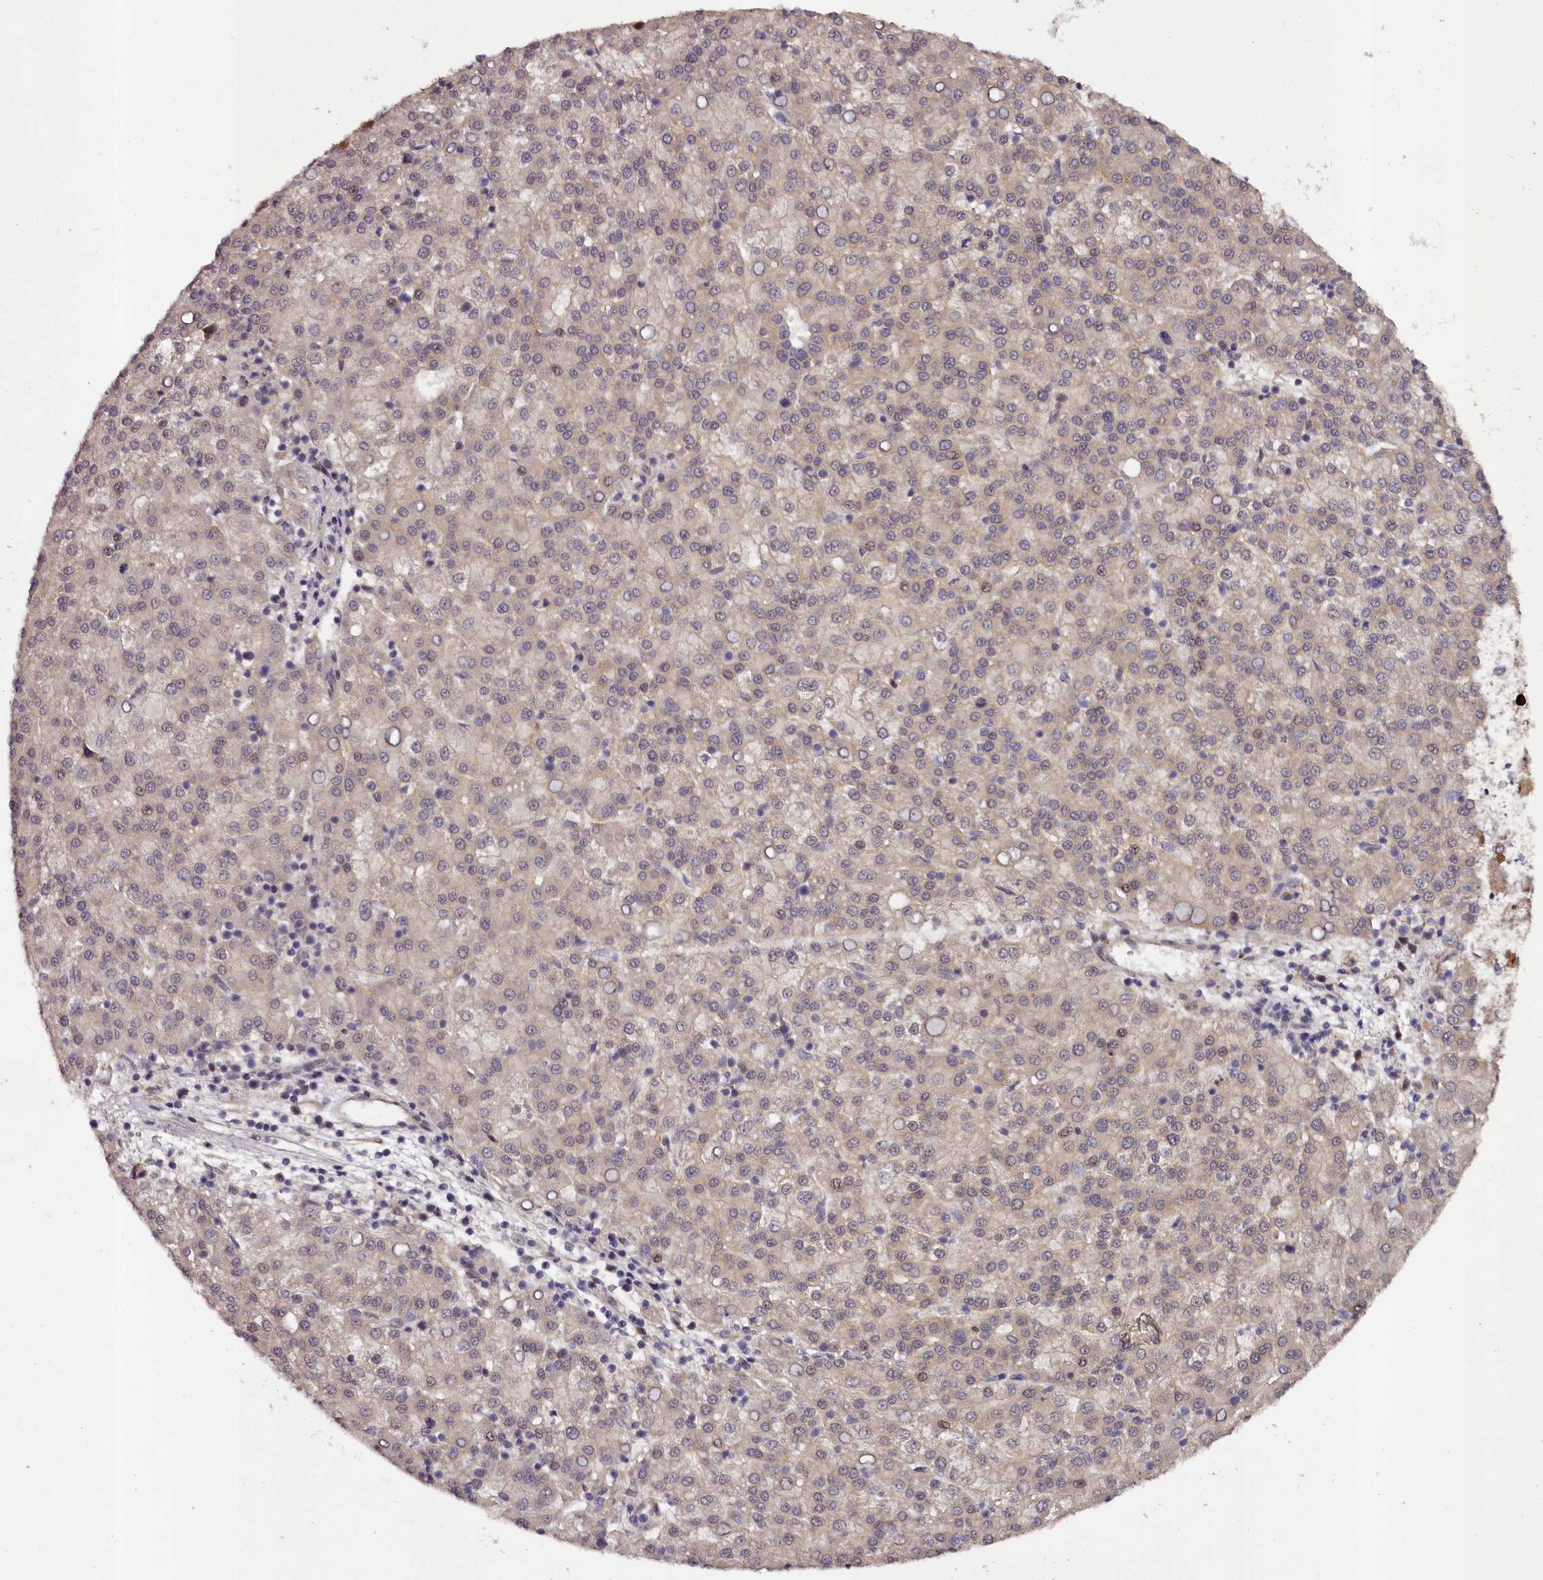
{"staining": {"intensity": "moderate", "quantity": "<25%", "location": "nuclear"}, "tissue": "liver cancer", "cell_type": "Tumor cells", "image_type": "cancer", "snomed": [{"axis": "morphology", "description": "Carcinoma, Hepatocellular, NOS"}, {"axis": "topography", "description": "Liver"}], "caption": "Liver cancer (hepatocellular carcinoma) stained with a brown dye displays moderate nuclear positive expression in about <25% of tumor cells.", "gene": "MAML3", "patient": {"sex": "female", "age": 58}}